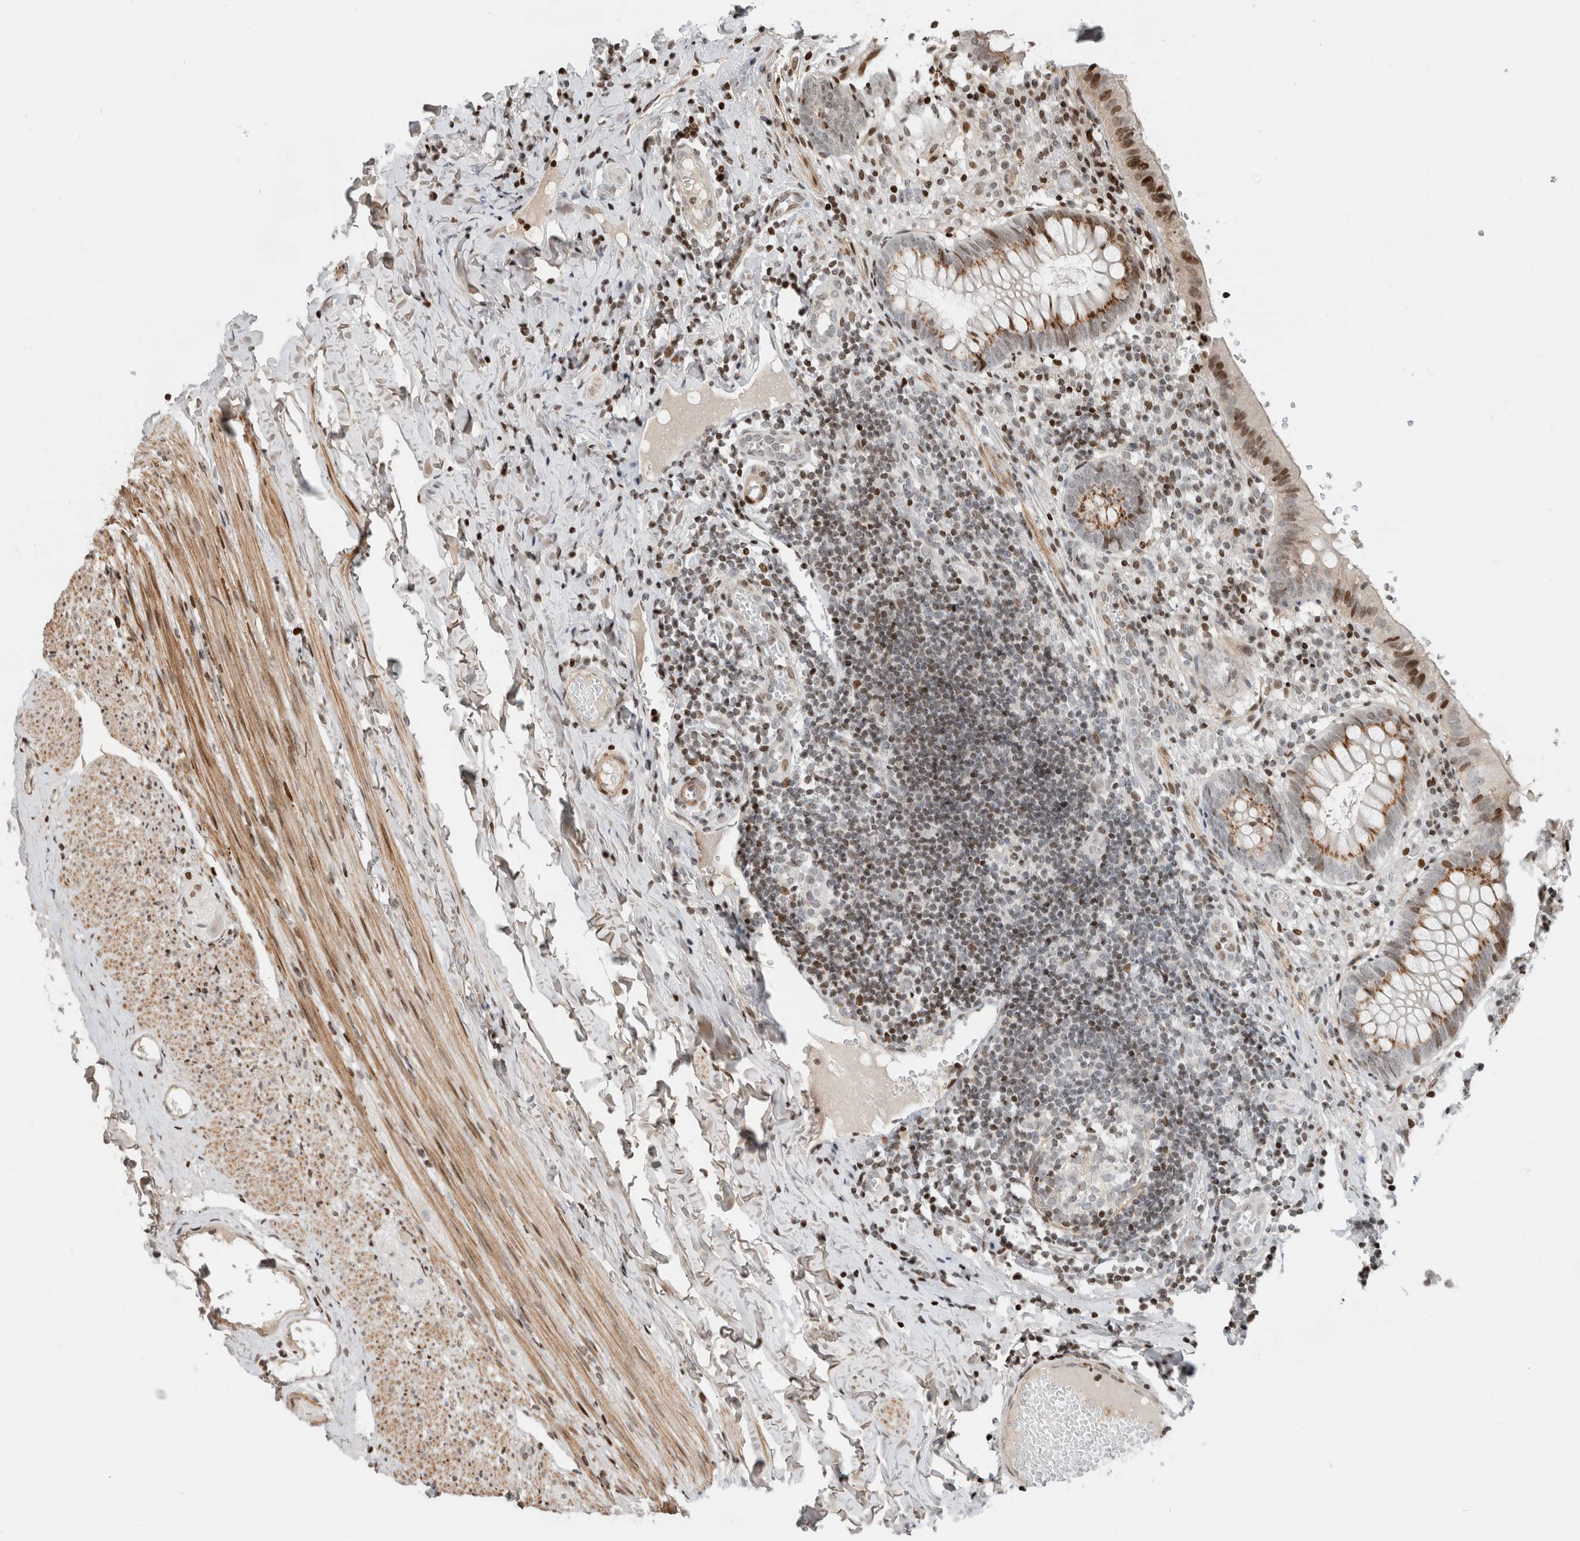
{"staining": {"intensity": "strong", "quantity": ">75%", "location": "cytoplasmic/membranous,nuclear"}, "tissue": "appendix", "cell_type": "Glandular cells", "image_type": "normal", "snomed": [{"axis": "morphology", "description": "Normal tissue, NOS"}, {"axis": "topography", "description": "Appendix"}], "caption": "This is a micrograph of immunohistochemistry staining of unremarkable appendix, which shows strong expression in the cytoplasmic/membranous,nuclear of glandular cells.", "gene": "GINS4", "patient": {"sex": "male", "age": 8}}